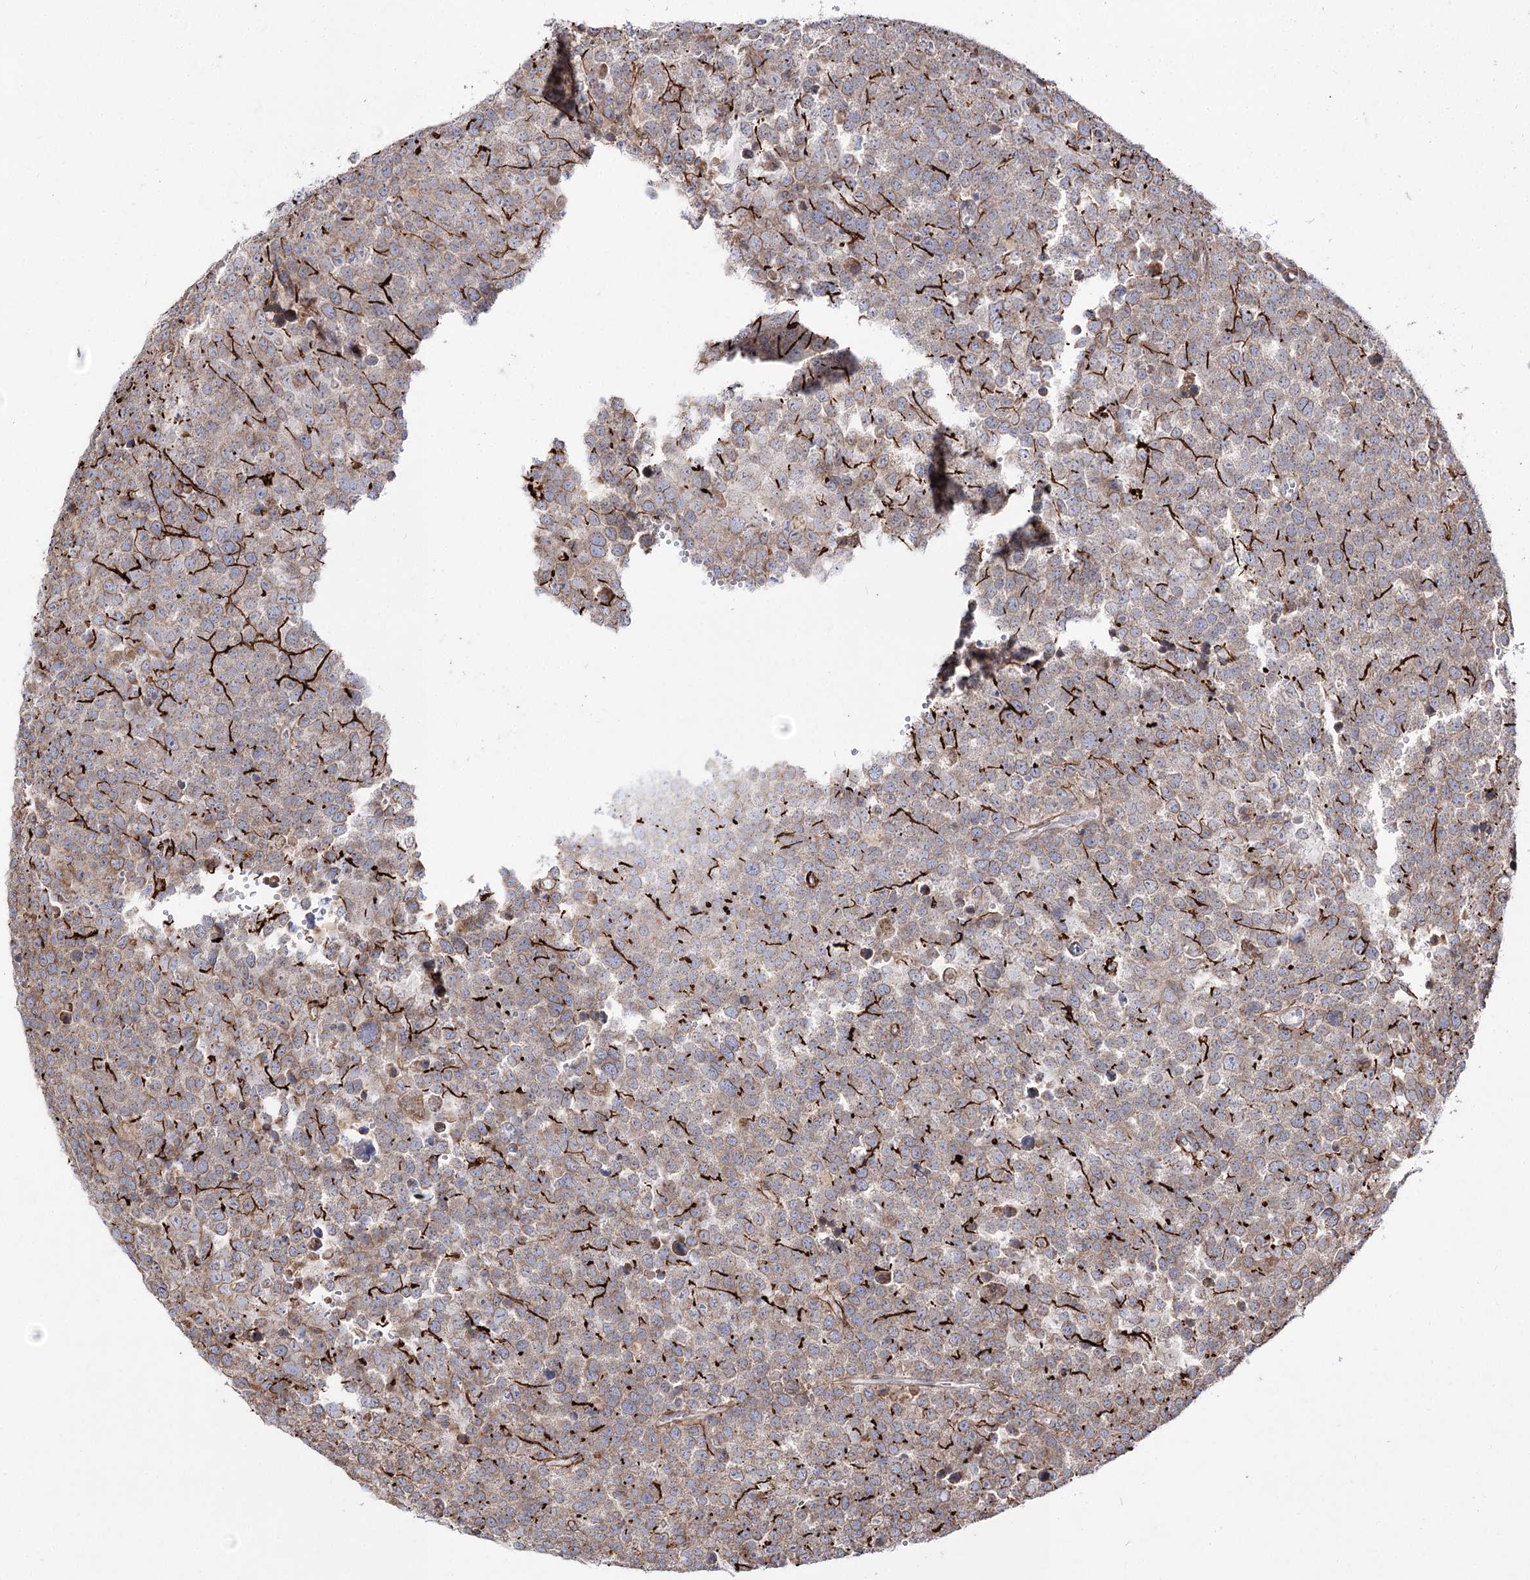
{"staining": {"intensity": "weak", "quantity": ">75%", "location": "cytoplasmic/membranous"}, "tissue": "testis cancer", "cell_type": "Tumor cells", "image_type": "cancer", "snomed": [{"axis": "morphology", "description": "Seminoma, NOS"}, {"axis": "topography", "description": "Testis"}], "caption": "Testis seminoma stained for a protein (brown) displays weak cytoplasmic/membranous positive positivity in approximately >75% of tumor cells.", "gene": "C11orf80", "patient": {"sex": "male", "age": 71}}